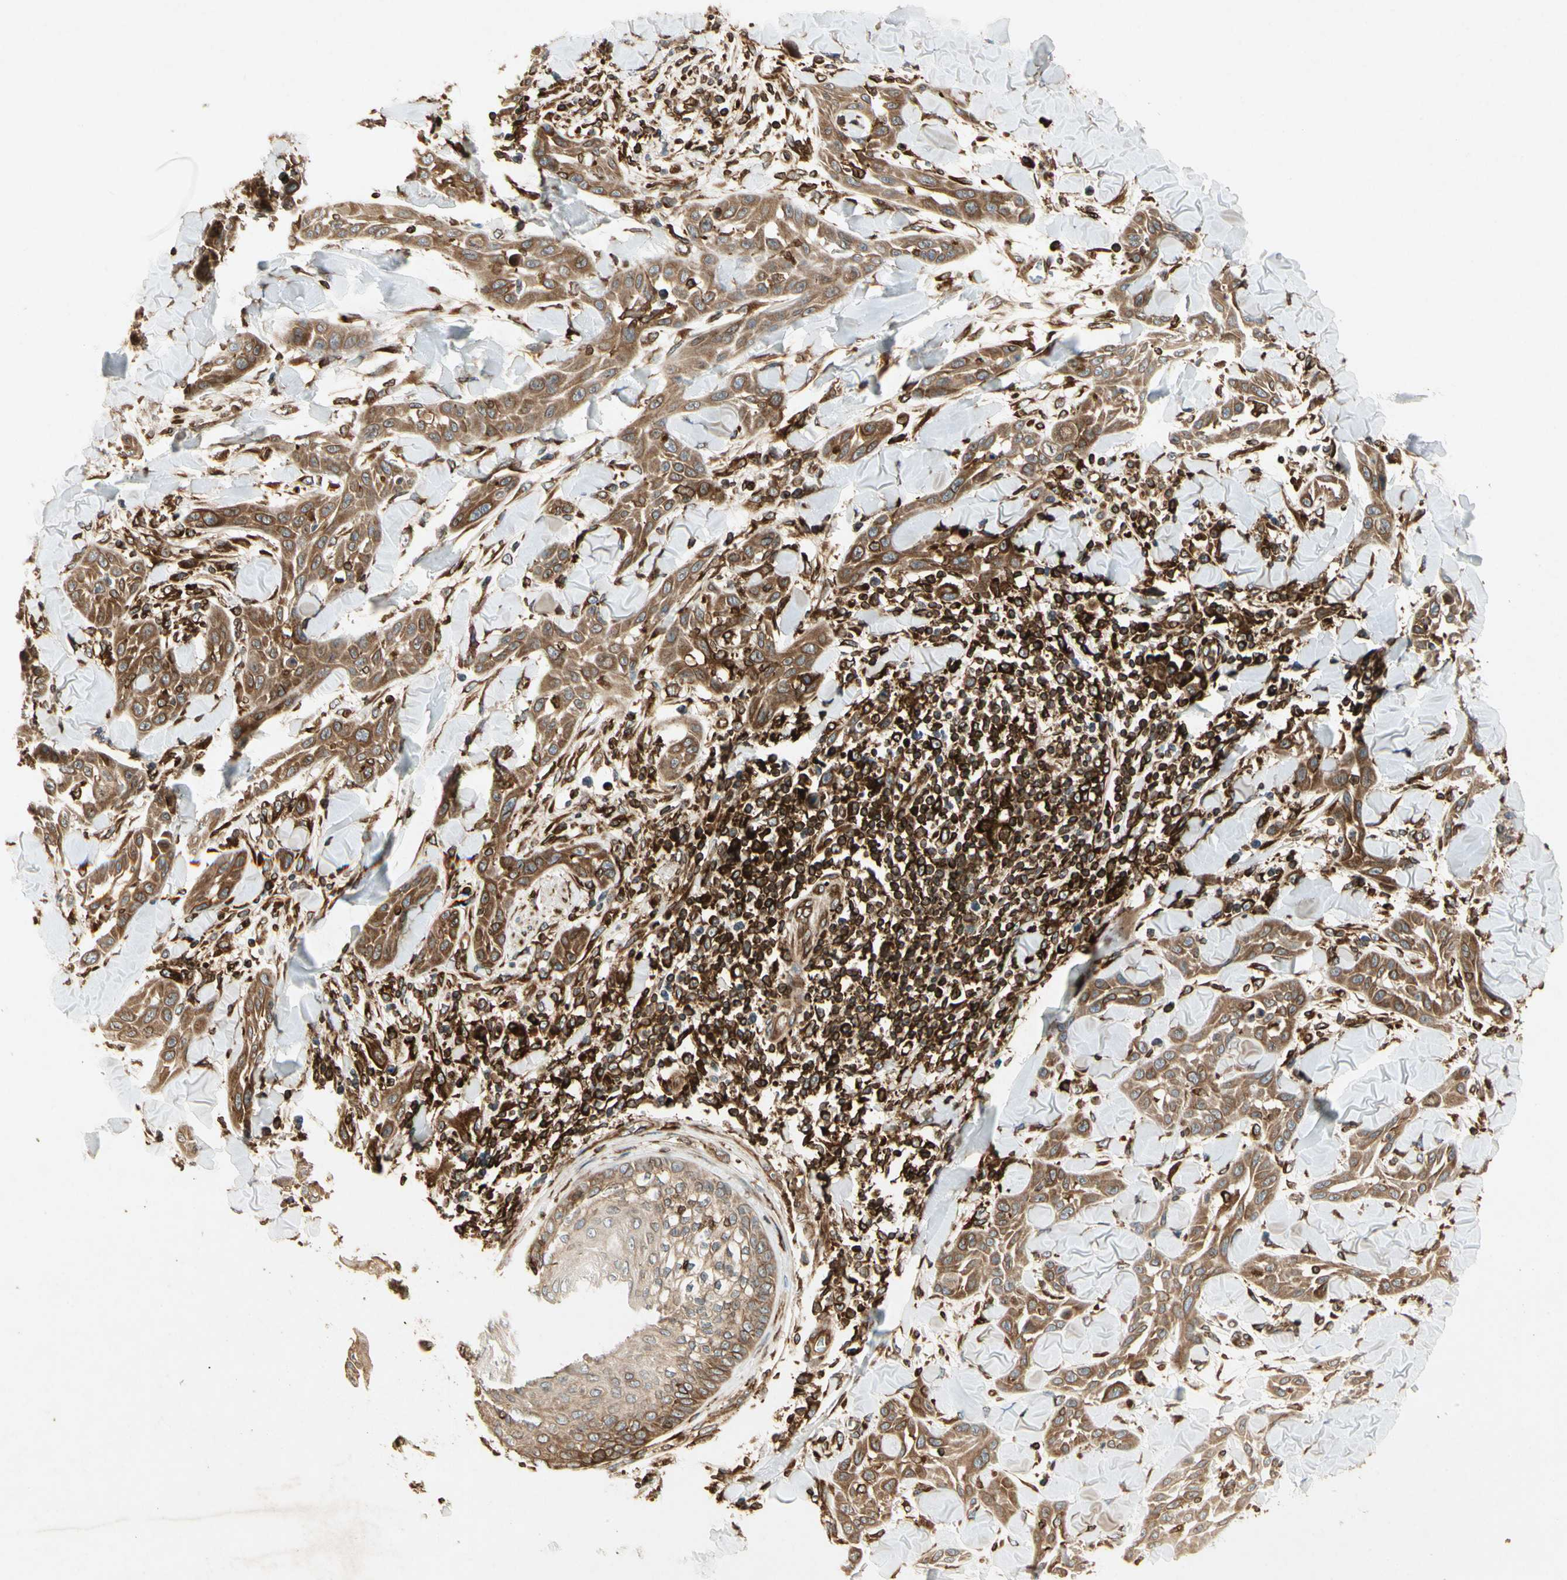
{"staining": {"intensity": "moderate", "quantity": ">75%", "location": "cytoplasmic/membranous"}, "tissue": "skin cancer", "cell_type": "Tumor cells", "image_type": "cancer", "snomed": [{"axis": "morphology", "description": "Squamous cell carcinoma, NOS"}, {"axis": "topography", "description": "Skin"}], "caption": "High-power microscopy captured an IHC photomicrograph of squamous cell carcinoma (skin), revealing moderate cytoplasmic/membranous positivity in approximately >75% of tumor cells.", "gene": "TAPBP", "patient": {"sex": "male", "age": 24}}